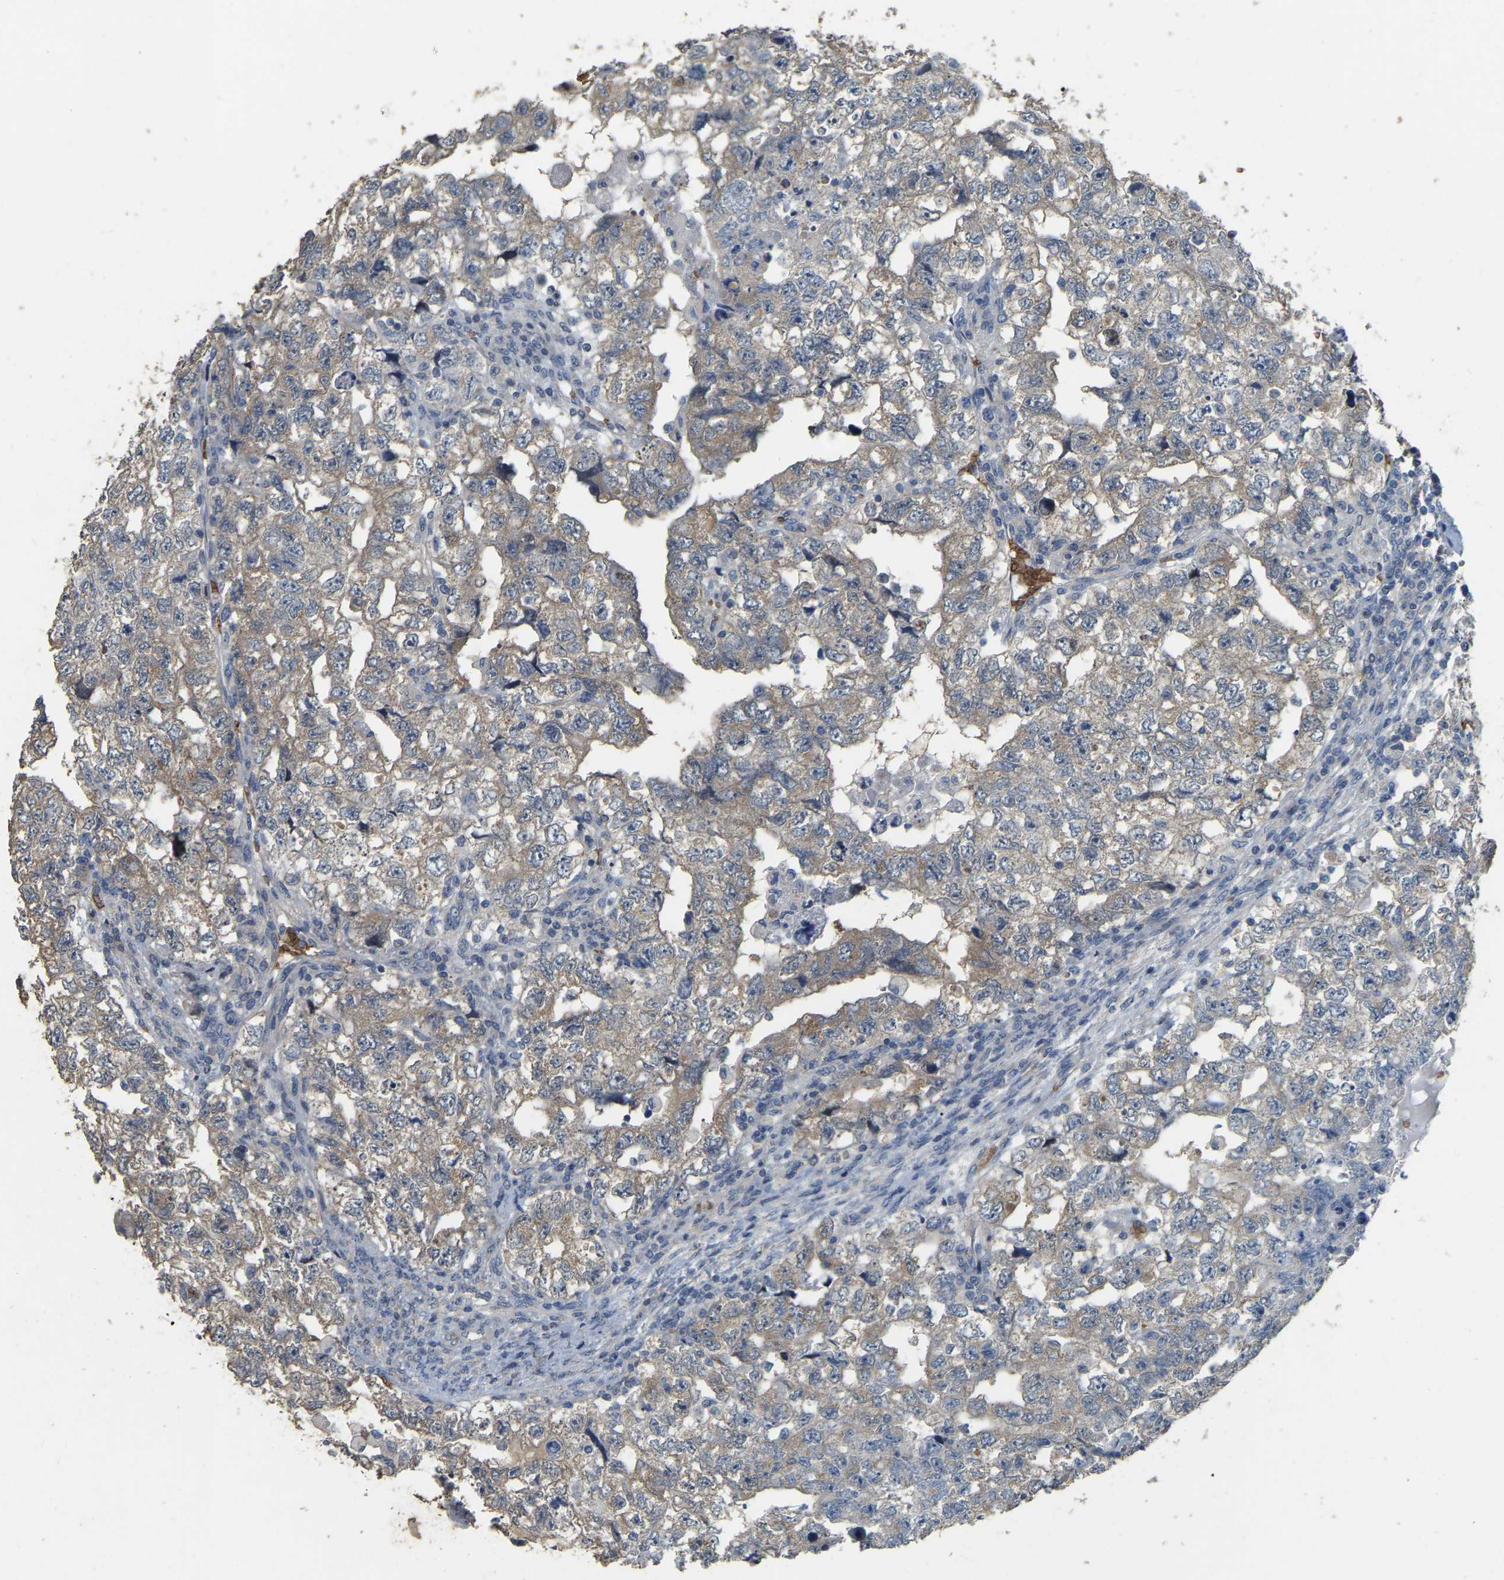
{"staining": {"intensity": "weak", "quantity": ">75%", "location": "cytoplasmic/membranous"}, "tissue": "testis cancer", "cell_type": "Tumor cells", "image_type": "cancer", "snomed": [{"axis": "morphology", "description": "Carcinoma, Embryonal, NOS"}, {"axis": "topography", "description": "Testis"}], "caption": "High-power microscopy captured an immunohistochemistry image of testis cancer, revealing weak cytoplasmic/membranous staining in about >75% of tumor cells.", "gene": "CFAP298", "patient": {"sex": "male", "age": 36}}